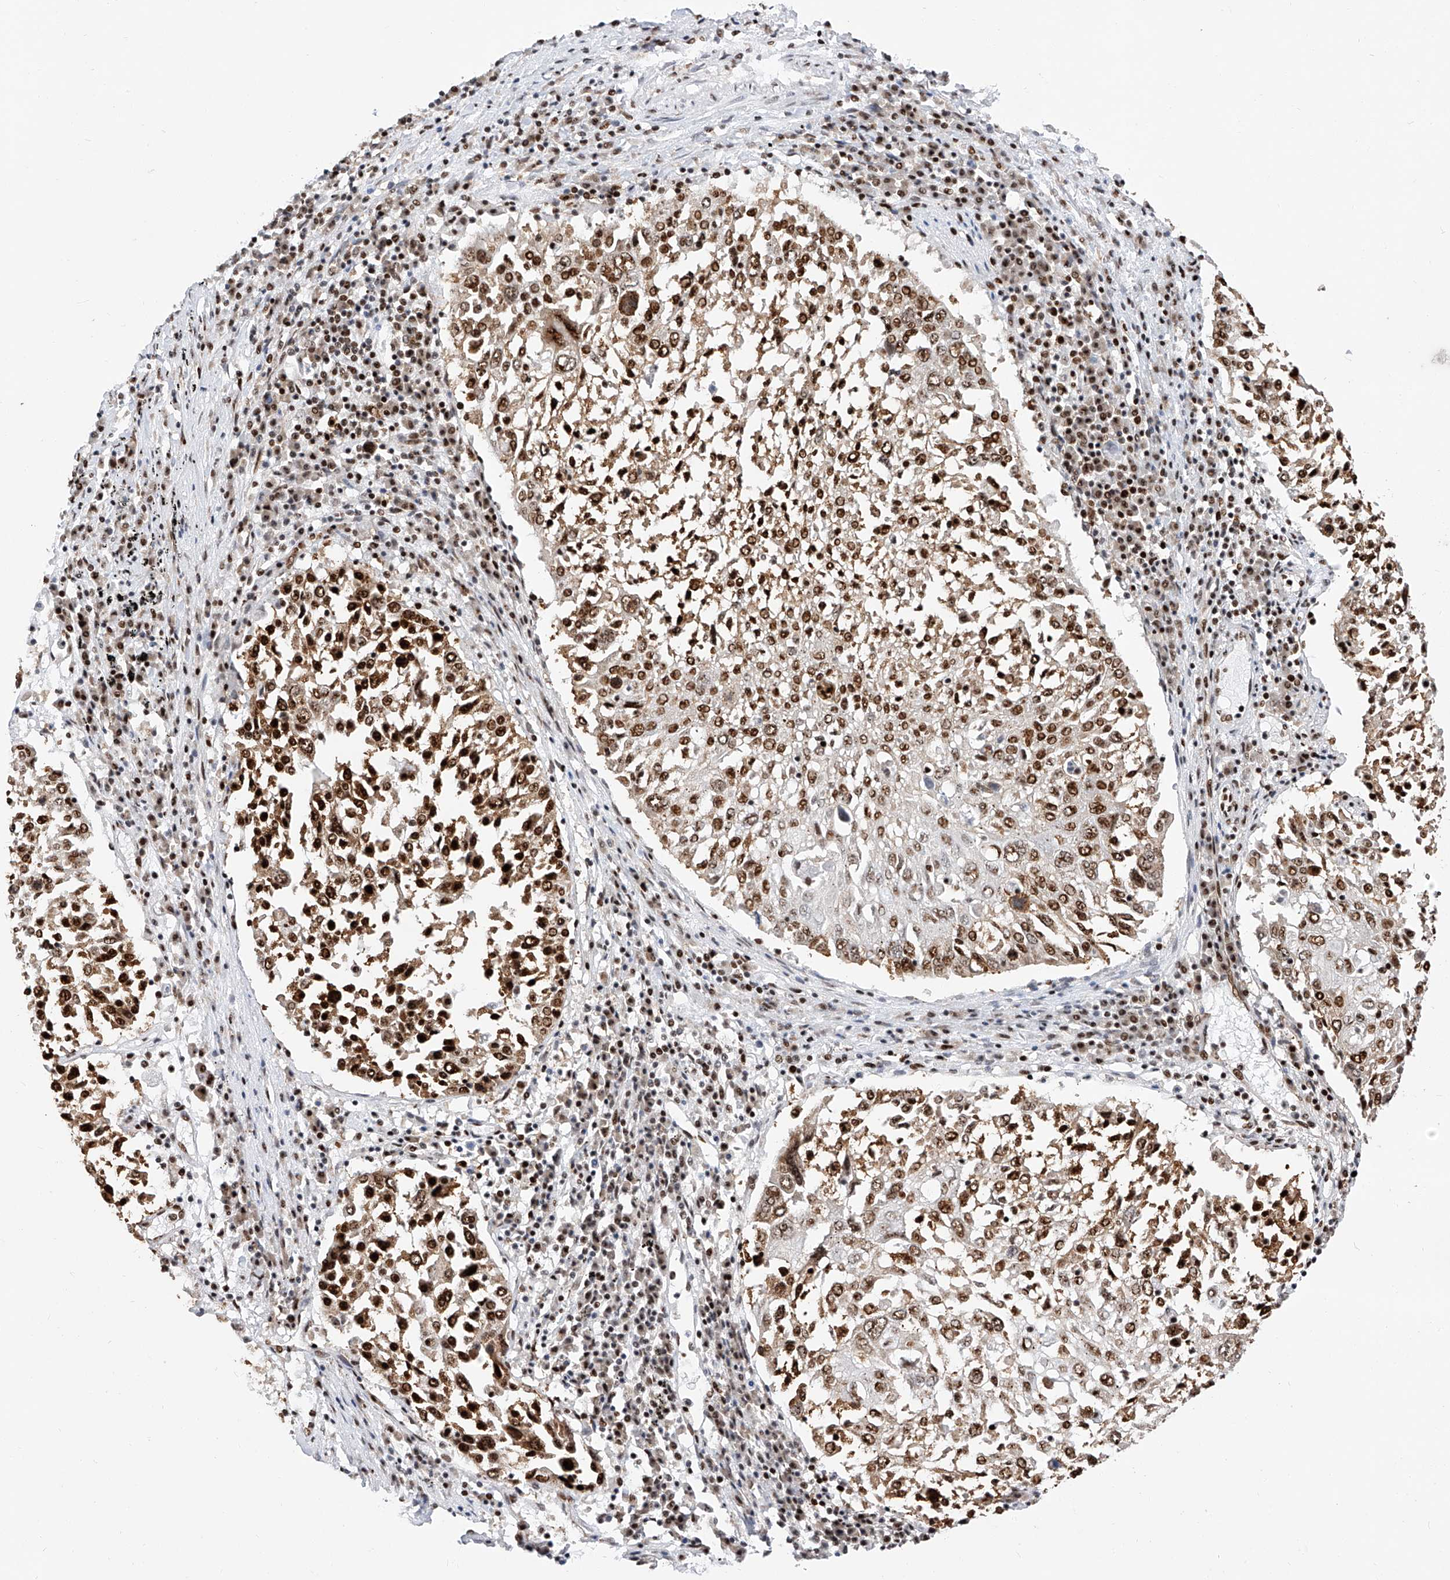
{"staining": {"intensity": "strong", "quantity": ">75%", "location": "nuclear"}, "tissue": "lung cancer", "cell_type": "Tumor cells", "image_type": "cancer", "snomed": [{"axis": "morphology", "description": "Squamous cell carcinoma, NOS"}, {"axis": "topography", "description": "Lung"}], "caption": "Immunohistochemical staining of human squamous cell carcinoma (lung) displays strong nuclear protein expression in approximately >75% of tumor cells.", "gene": "SRSF6", "patient": {"sex": "male", "age": 65}}